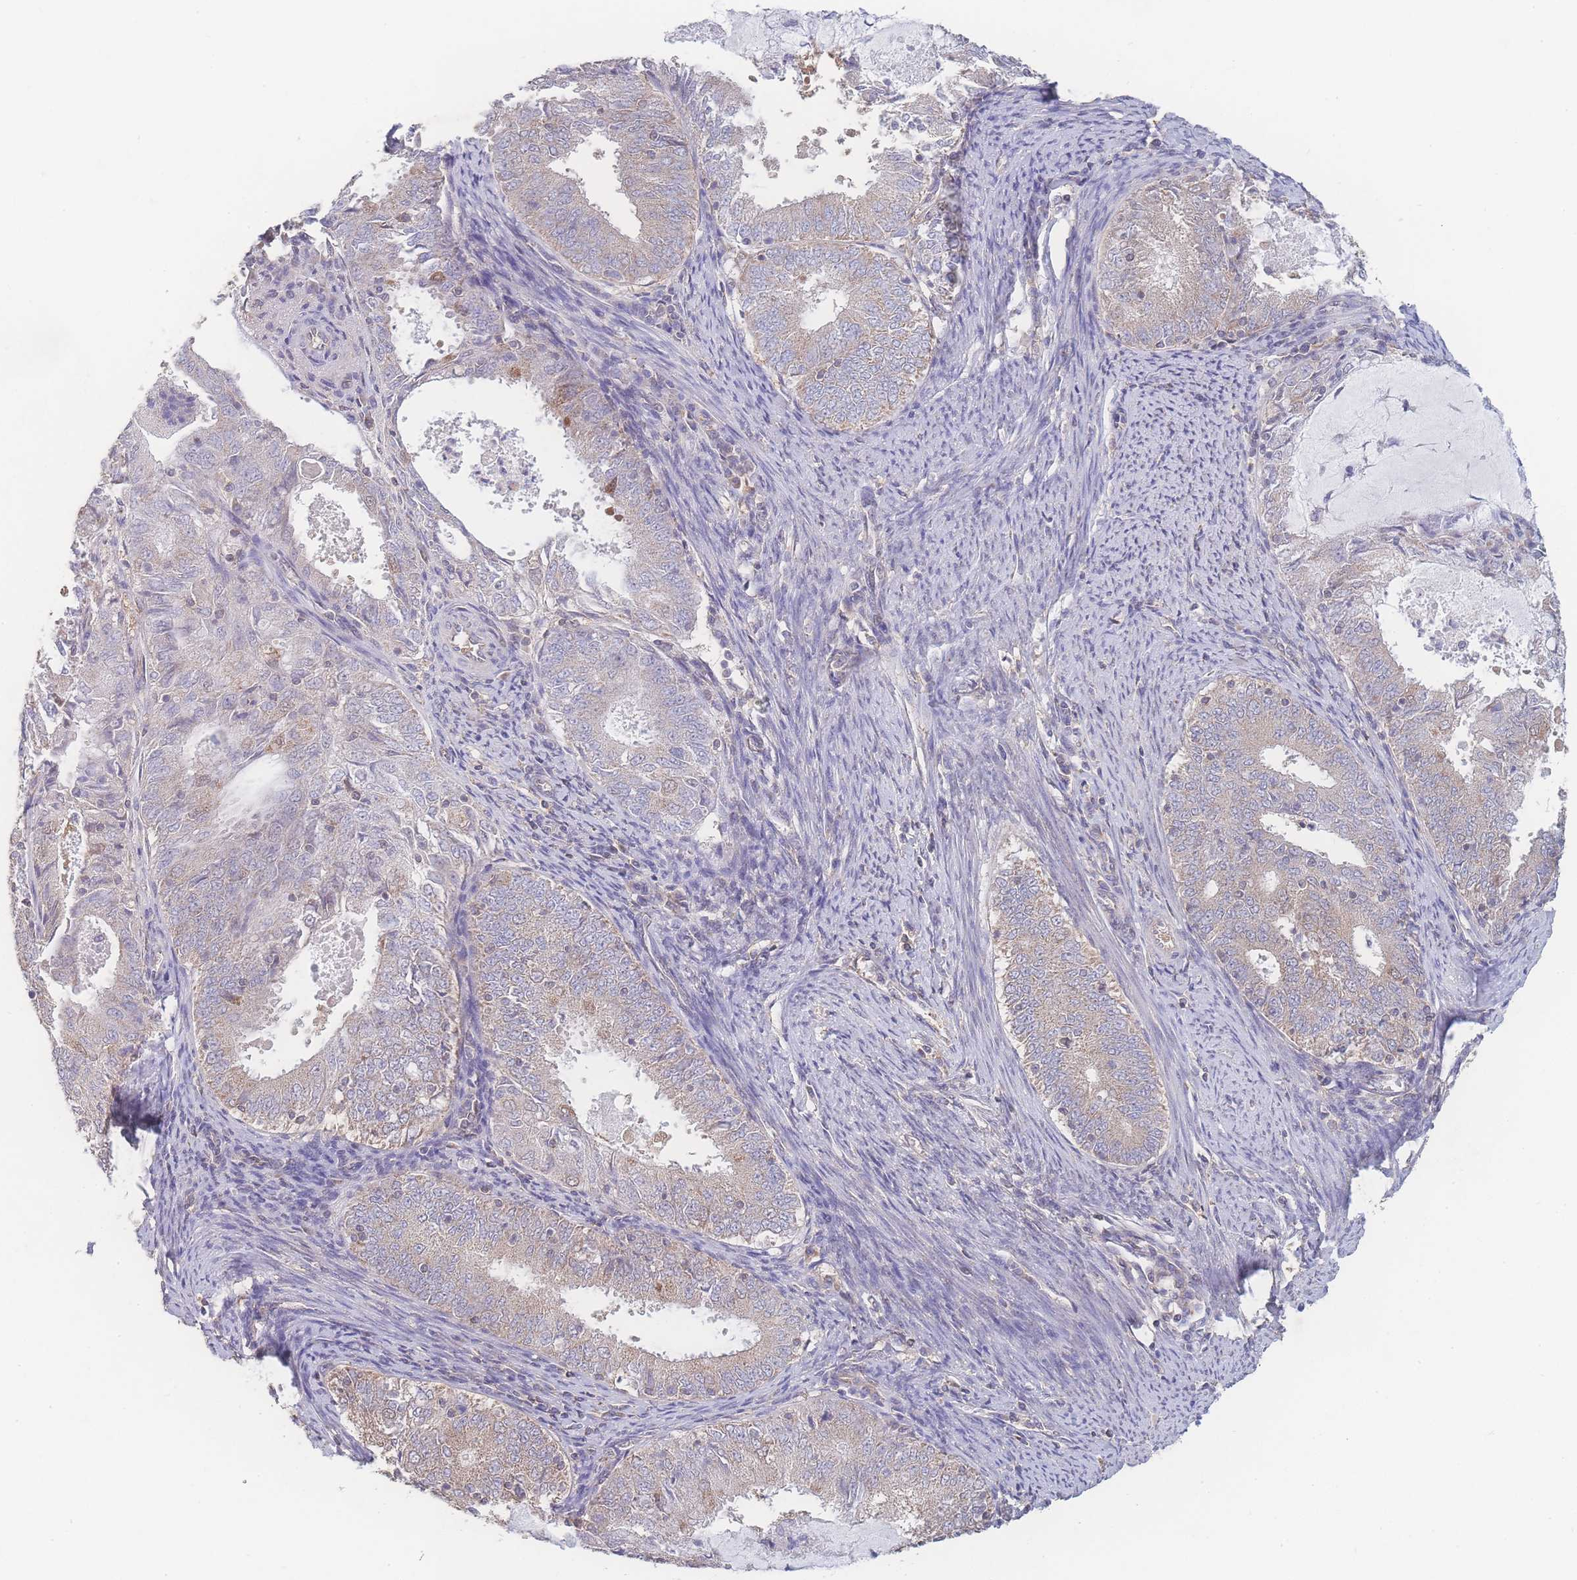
{"staining": {"intensity": "weak", "quantity": "<25%", "location": "cytoplasmic/membranous"}, "tissue": "endometrial cancer", "cell_type": "Tumor cells", "image_type": "cancer", "snomed": [{"axis": "morphology", "description": "Adenocarcinoma, NOS"}, {"axis": "topography", "description": "Endometrium"}], "caption": "Photomicrograph shows no protein expression in tumor cells of endometrial adenocarcinoma tissue.", "gene": "GIPR", "patient": {"sex": "female", "age": 57}}